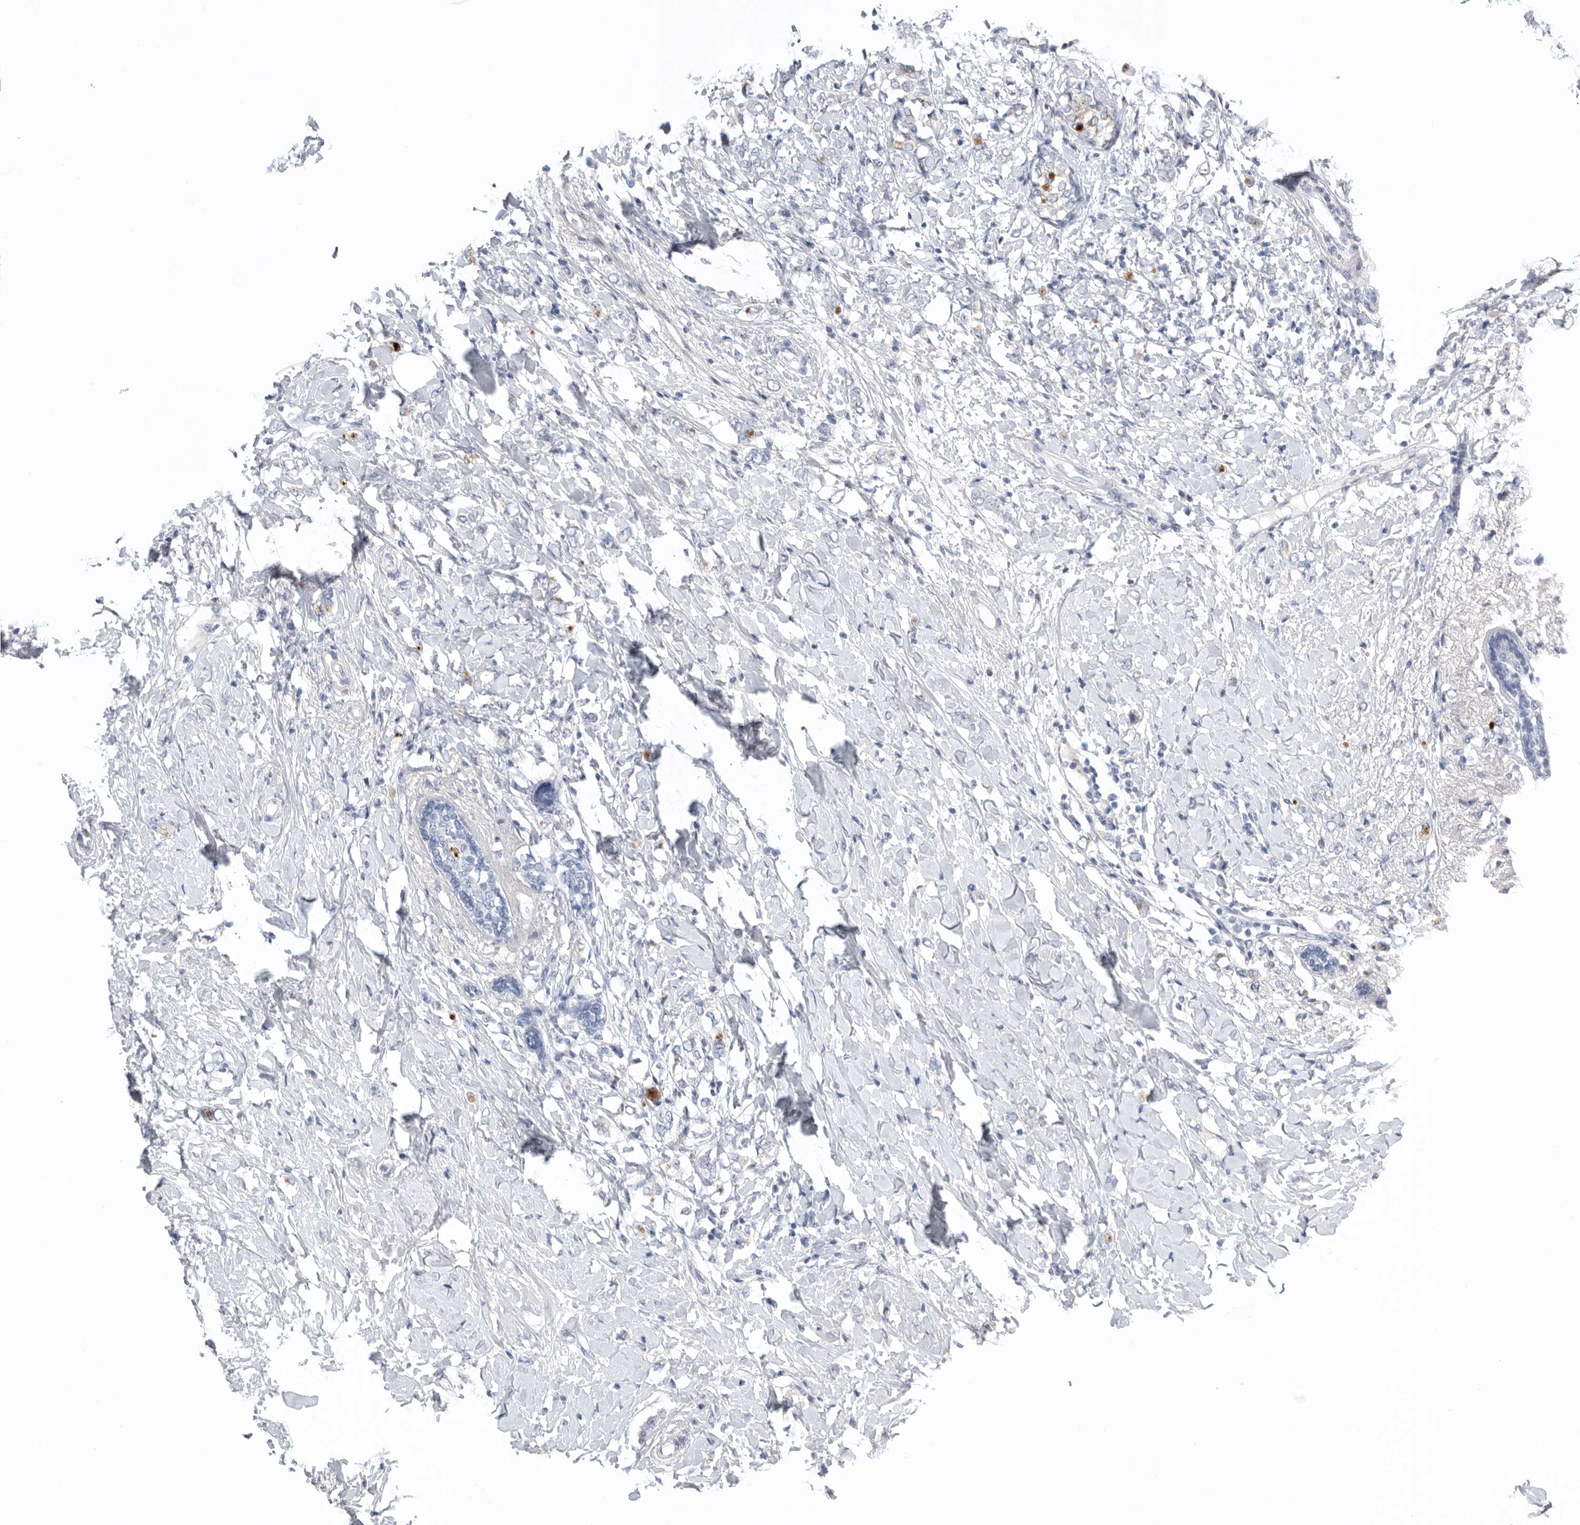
{"staining": {"intensity": "negative", "quantity": "none", "location": "none"}, "tissue": "breast cancer", "cell_type": "Tumor cells", "image_type": "cancer", "snomed": [{"axis": "morphology", "description": "Normal tissue, NOS"}, {"axis": "morphology", "description": "Lobular carcinoma"}, {"axis": "topography", "description": "Breast"}], "caption": "Image shows no protein expression in tumor cells of breast cancer (lobular carcinoma) tissue.", "gene": "TIMP1", "patient": {"sex": "female", "age": 47}}